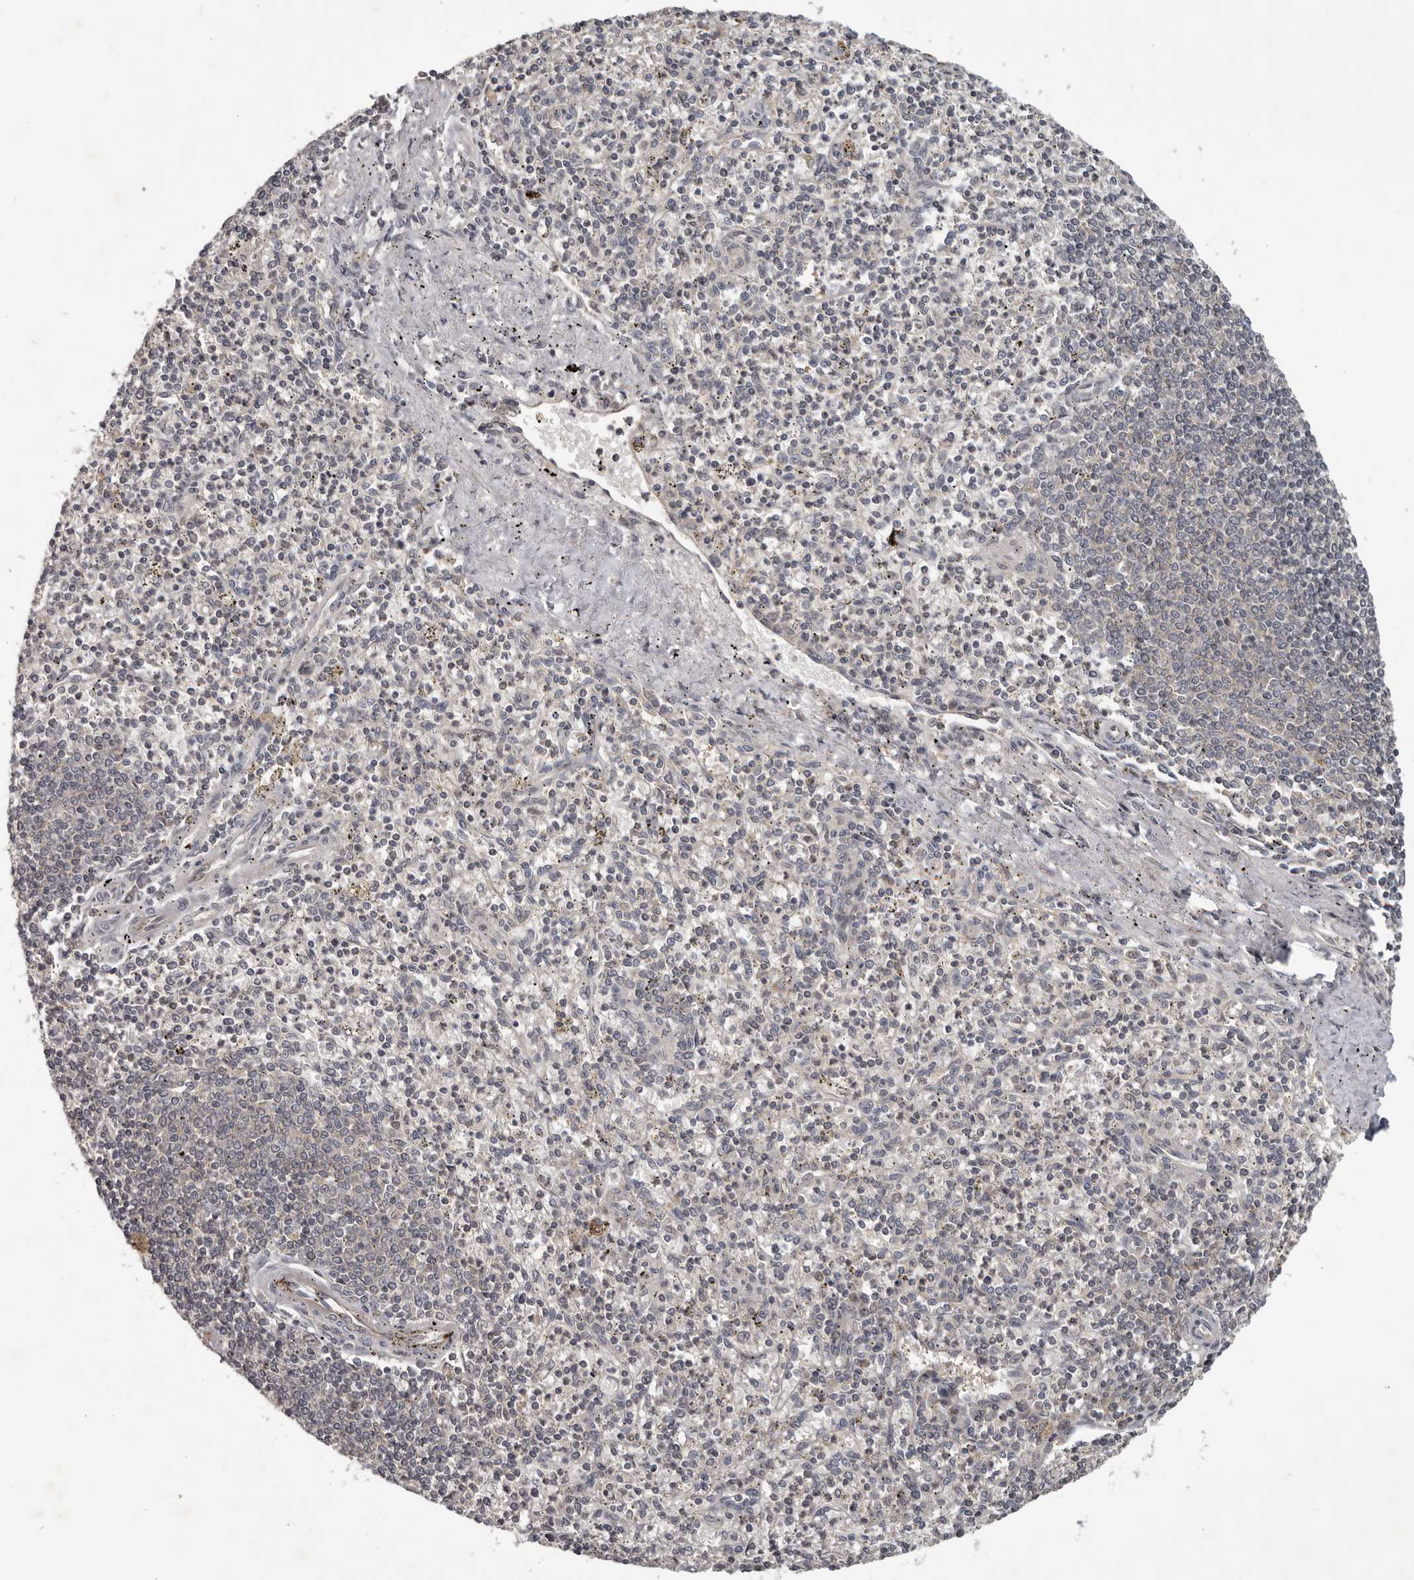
{"staining": {"intensity": "moderate", "quantity": "<25%", "location": "cytoplasmic/membranous"}, "tissue": "spleen", "cell_type": "Cells in red pulp", "image_type": "normal", "snomed": [{"axis": "morphology", "description": "Normal tissue, NOS"}, {"axis": "topography", "description": "Spleen"}], "caption": "Human spleen stained for a protein (brown) shows moderate cytoplasmic/membranous positive expression in about <25% of cells in red pulp.", "gene": "ANKRD44", "patient": {"sex": "male", "age": 72}}